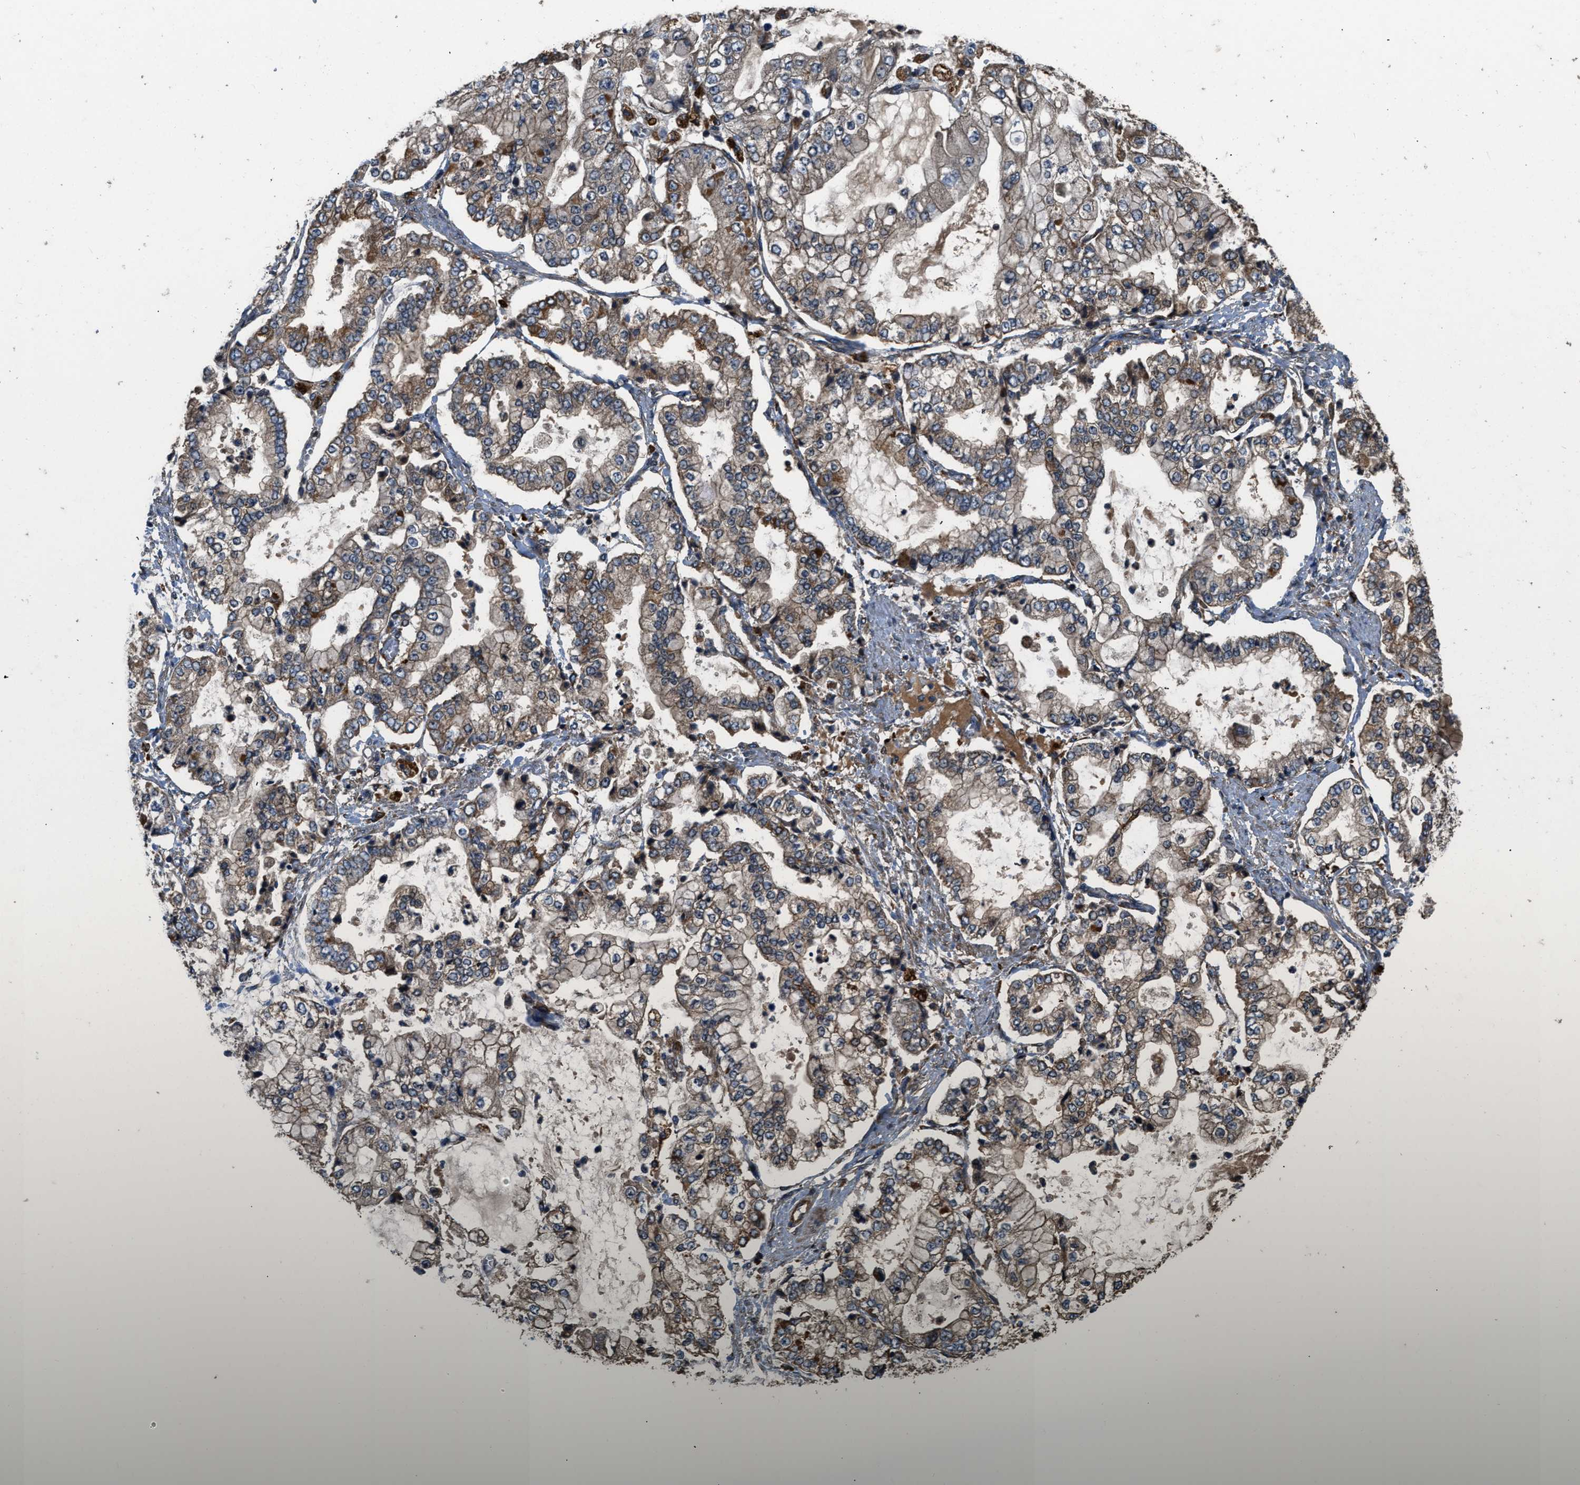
{"staining": {"intensity": "moderate", "quantity": "<25%", "location": "cytoplasmic/membranous"}, "tissue": "stomach cancer", "cell_type": "Tumor cells", "image_type": "cancer", "snomed": [{"axis": "morphology", "description": "Adenocarcinoma, NOS"}, {"axis": "topography", "description": "Stomach"}], "caption": "This is an image of immunohistochemistry staining of adenocarcinoma (stomach), which shows moderate positivity in the cytoplasmic/membranous of tumor cells.", "gene": "GGH", "patient": {"sex": "male", "age": 76}}